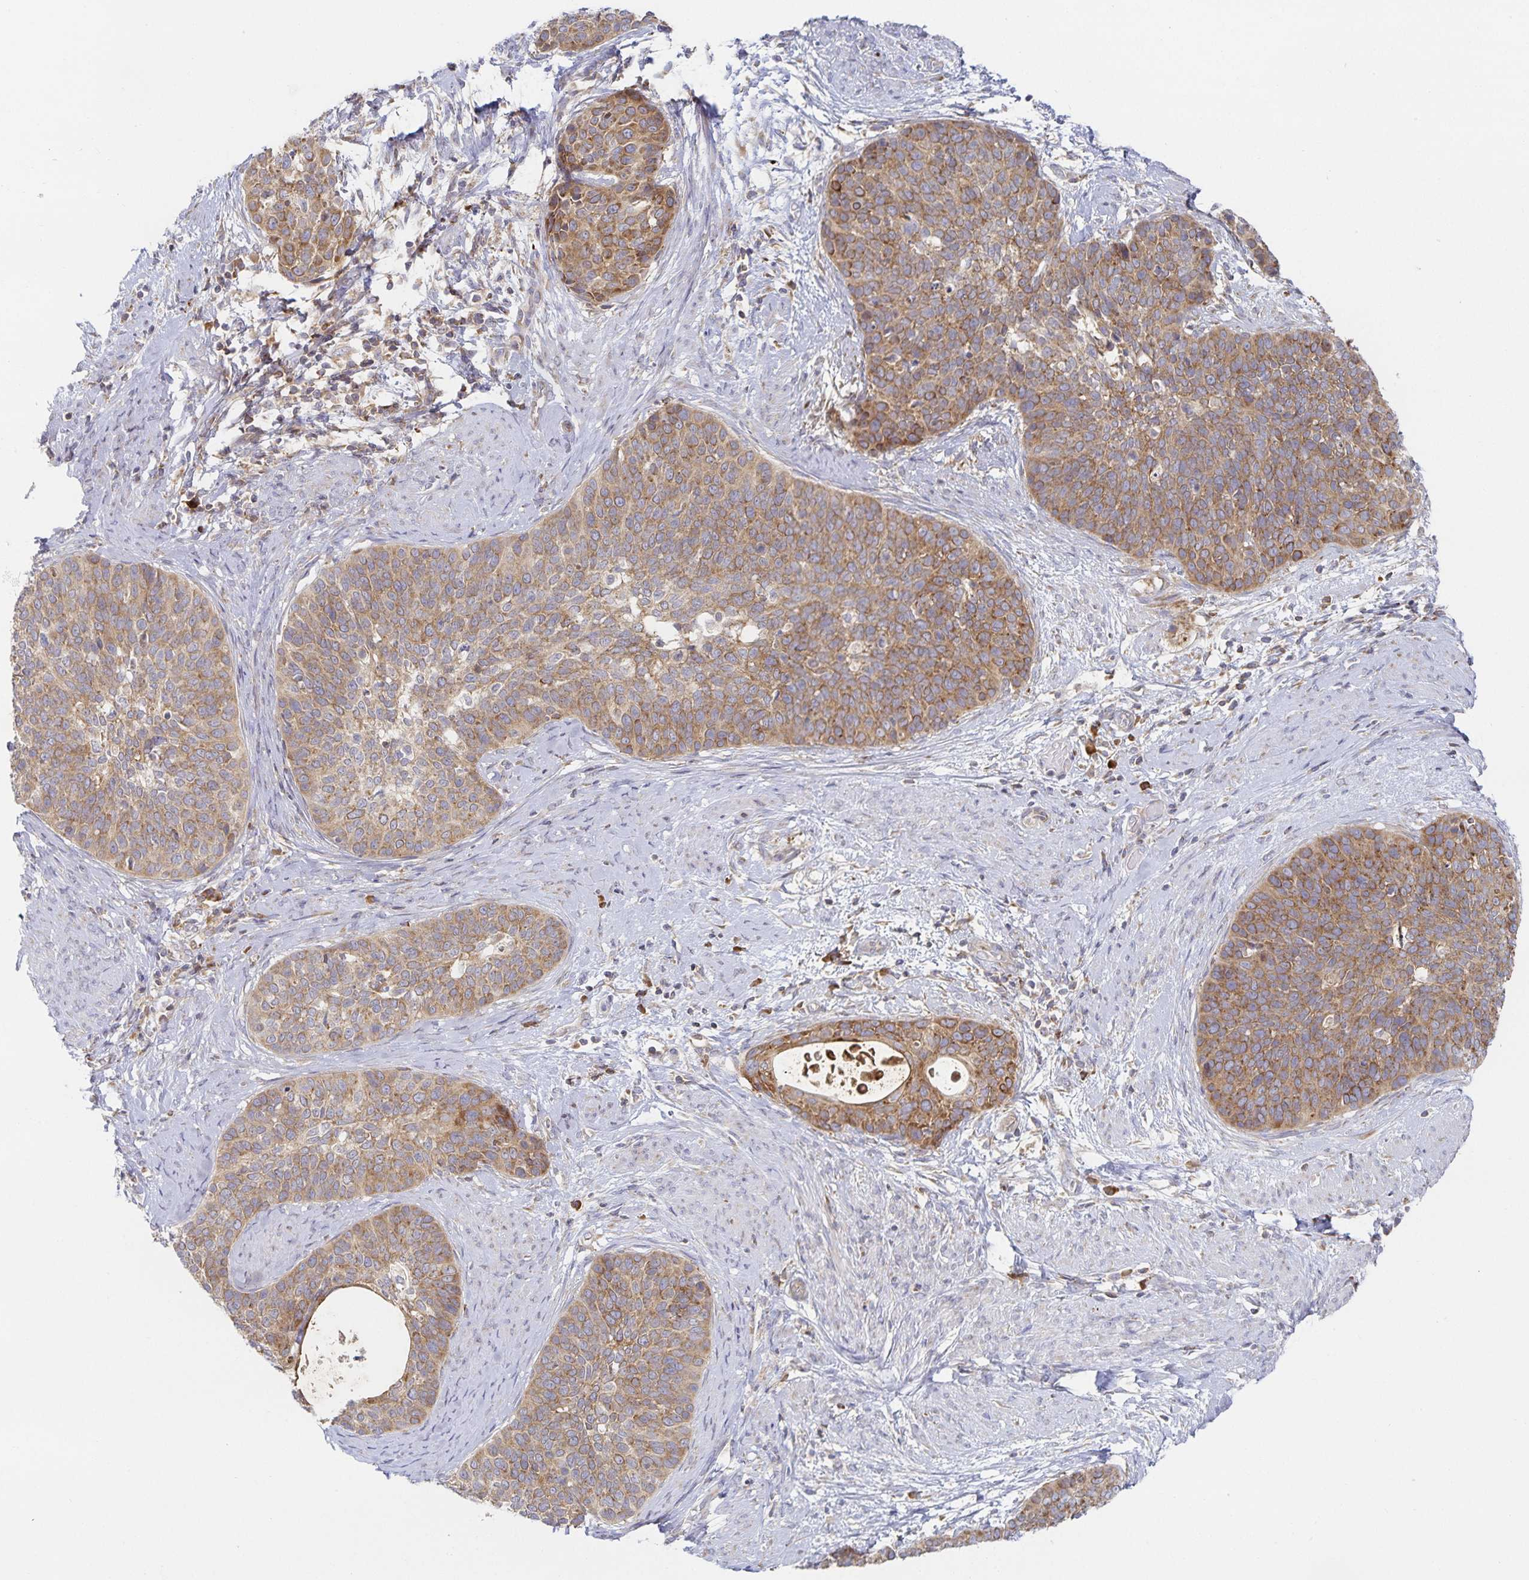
{"staining": {"intensity": "moderate", "quantity": ">75%", "location": "cytoplasmic/membranous"}, "tissue": "cervical cancer", "cell_type": "Tumor cells", "image_type": "cancer", "snomed": [{"axis": "morphology", "description": "Squamous cell carcinoma, NOS"}, {"axis": "topography", "description": "Cervix"}], "caption": "Immunohistochemistry of cervical cancer (squamous cell carcinoma) reveals medium levels of moderate cytoplasmic/membranous positivity in about >75% of tumor cells.", "gene": "NOMO1", "patient": {"sex": "female", "age": 69}}